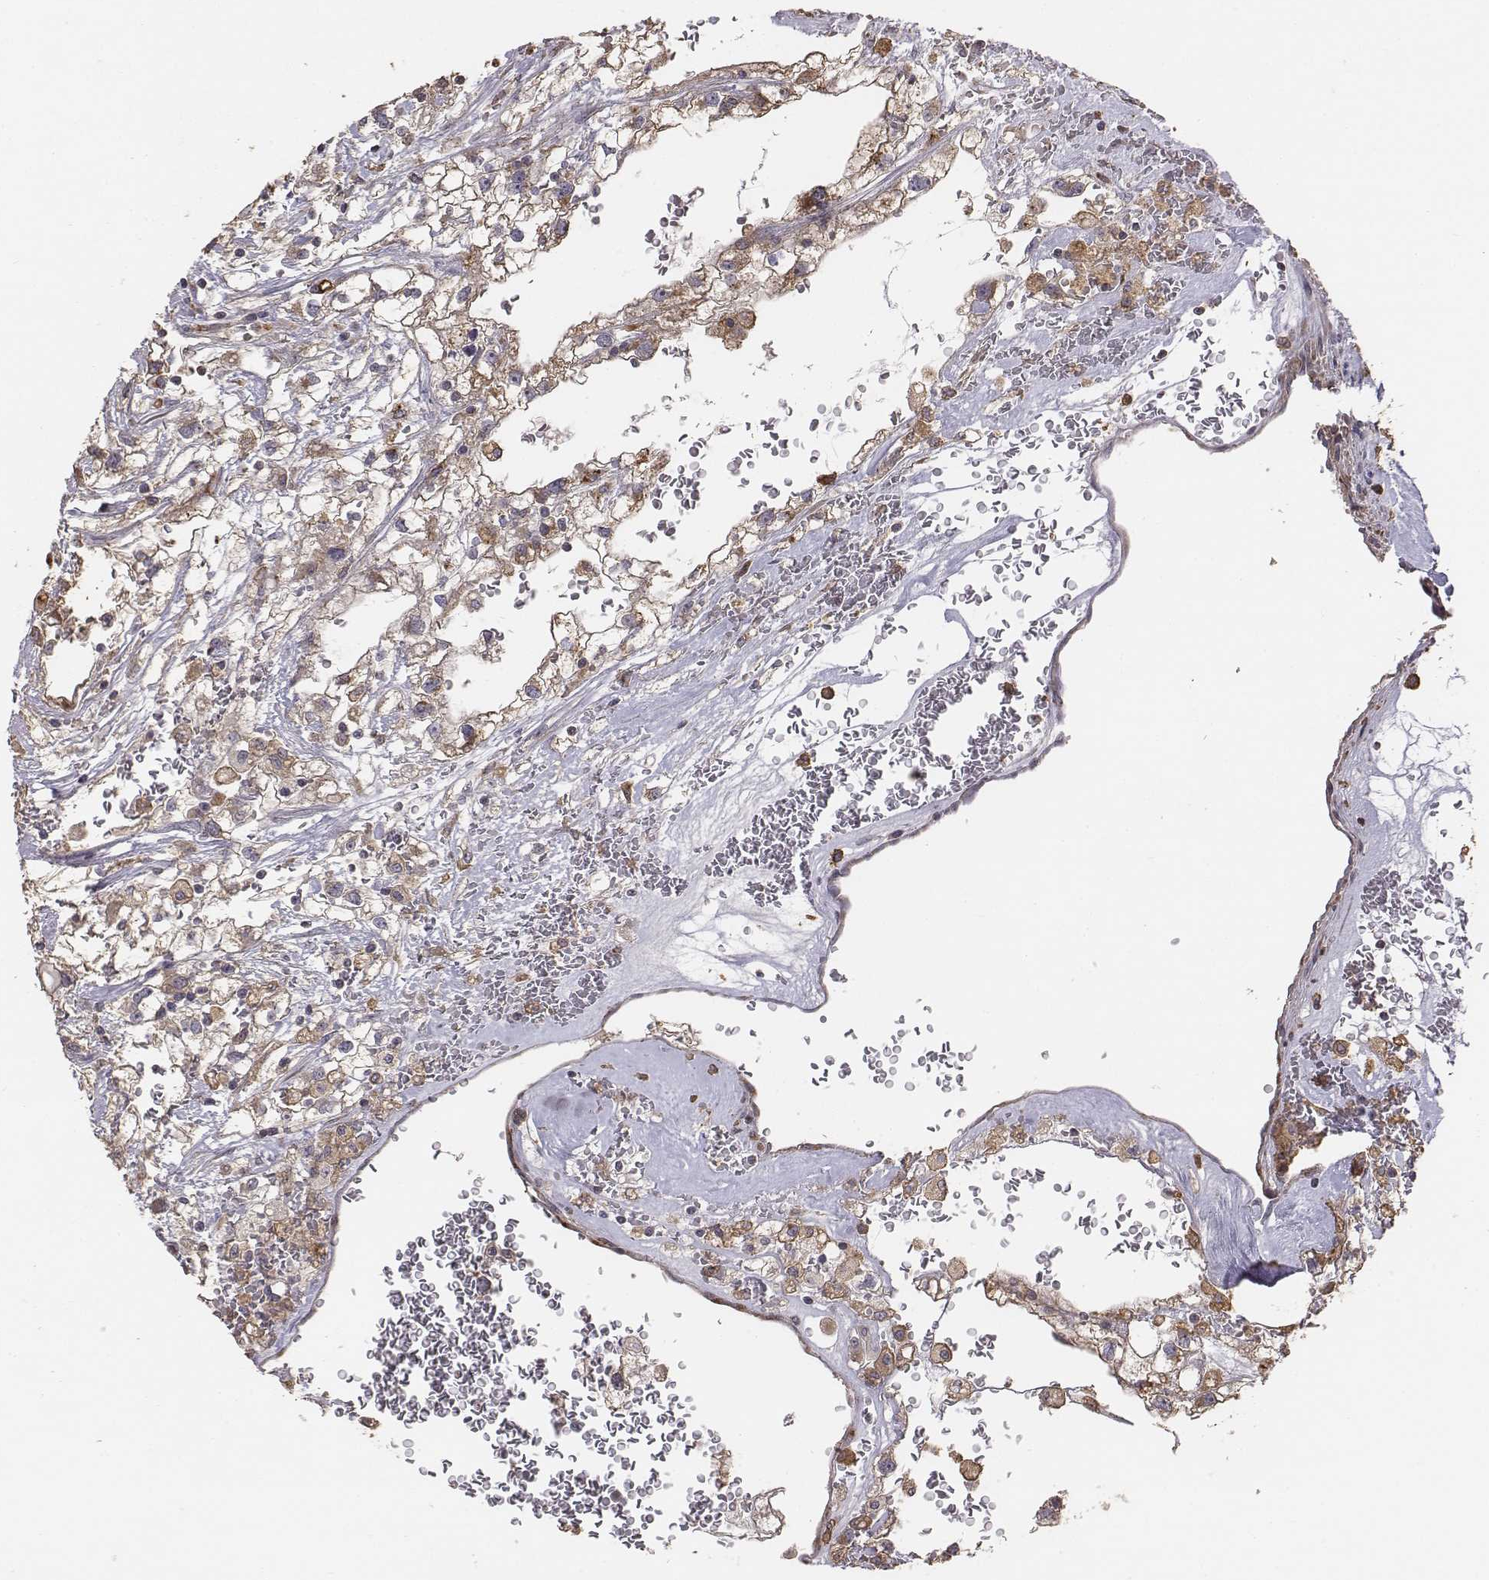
{"staining": {"intensity": "moderate", "quantity": ">75%", "location": "cytoplasmic/membranous"}, "tissue": "renal cancer", "cell_type": "Tumor cells", "image_type": "cancer", "snomed": [{"axis": "morphology", "description": "Adenocarcinoma, NOS"}, {"axis": "topography", "description": "Kidney"}], "caption": "IHC (DAB (3,3'-diaminobenzidine)) staining of human adenocarcinoma (renal) displays moderate cytoplasmic/membranous protein positivity in about >75% of tumor cells.", "gene": "AP1B1", "patient": {"sex": "male", "age": 59}}